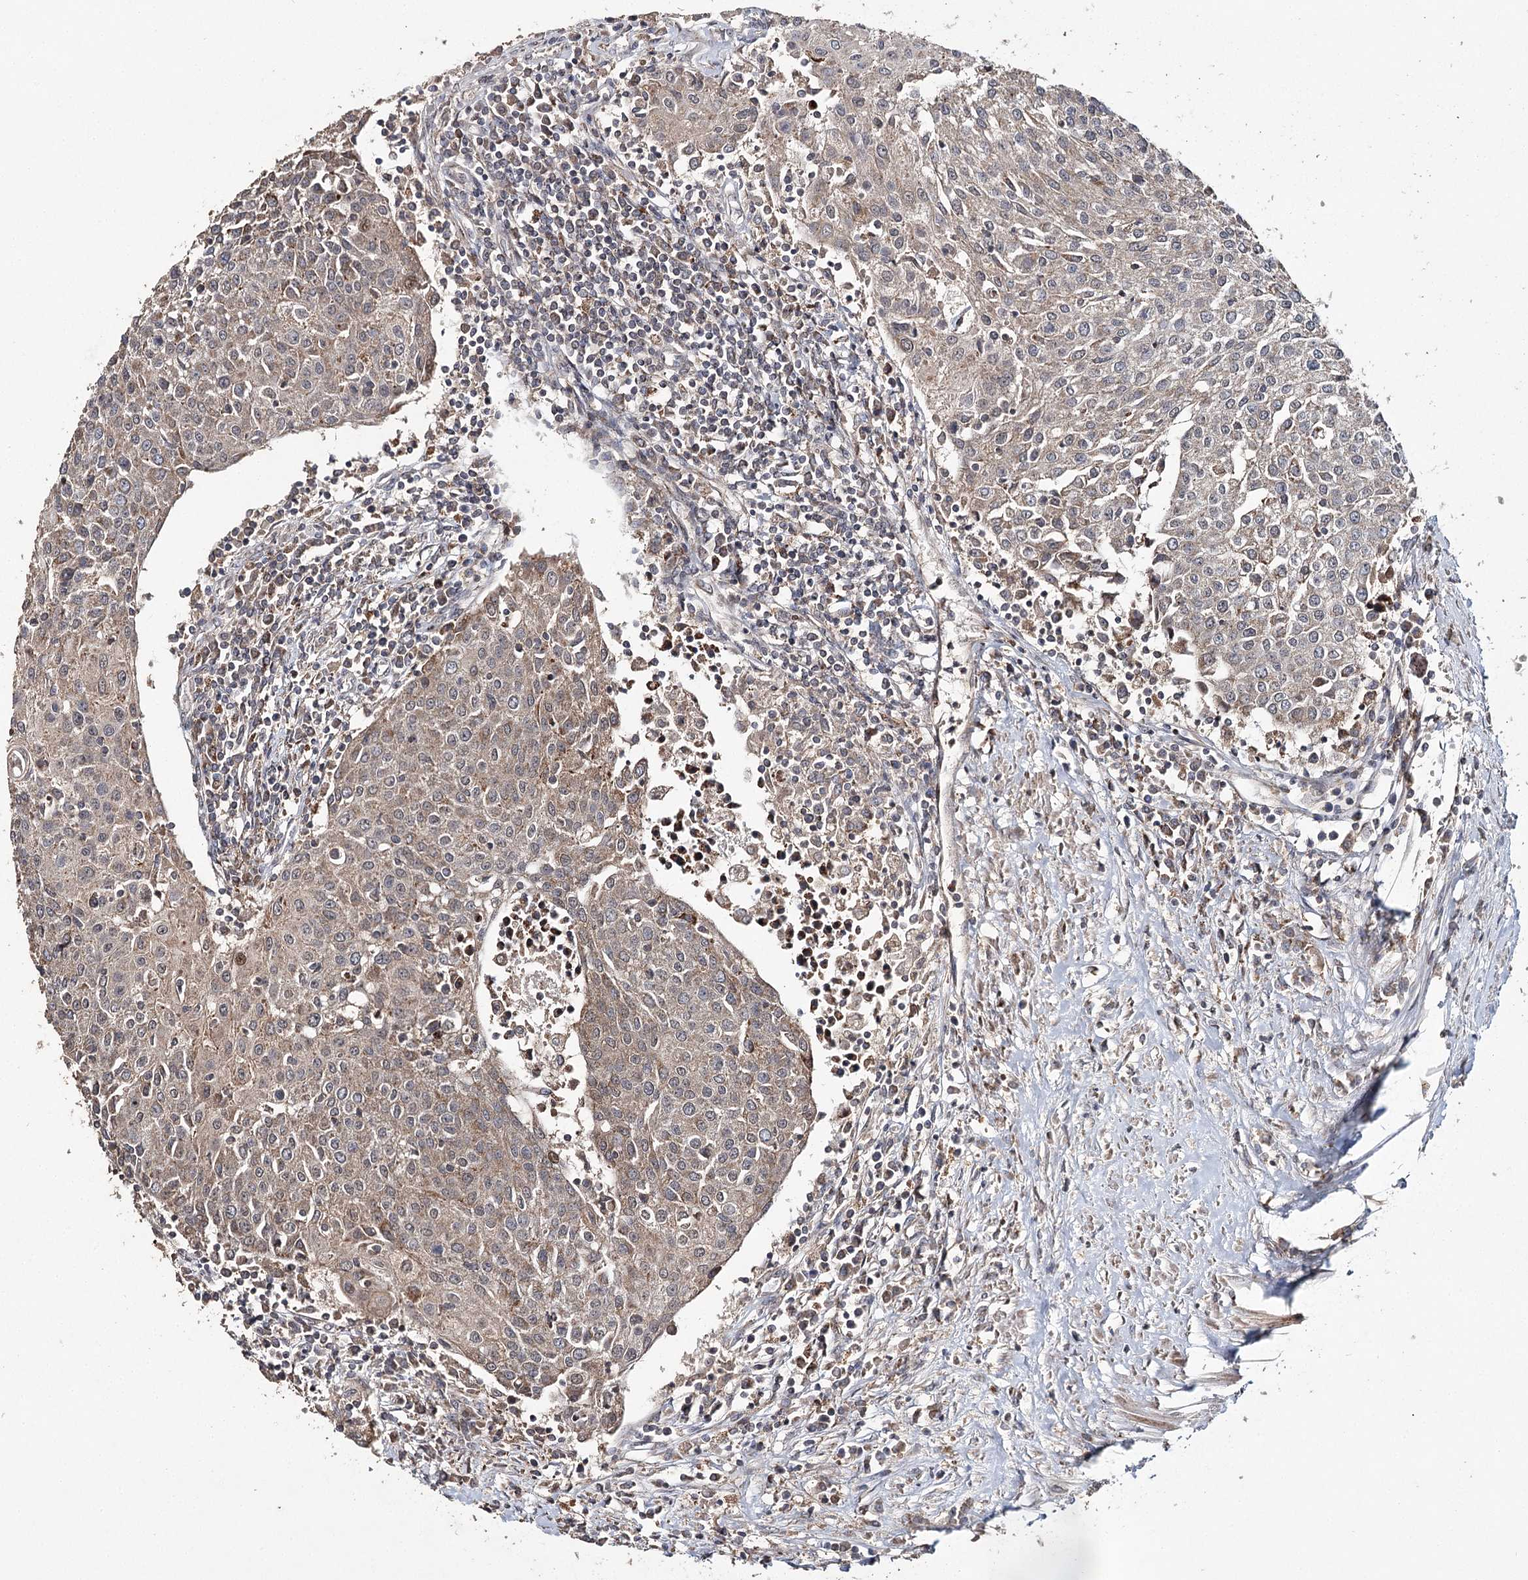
{"staining": {"intensity": "weak", "quantity": ">75%", "location": "cytoplasmic/membranous"}, "tissue": "urothelial cancer", "cell_type": "Tumor cells", "image_type": "cancer", "snomed": [{"axis": "morphology", "description": "Urothelial carcinoma, High grade"}, {"axis": "topography", "description": "Urinary bladder"}], "caption": "Human high-grade urothelial carcinoma stained with a brown dye exhibits weak cytoplasmic/membranous positive staining in approximately >75% of tumor cells.", "gene": "ZNRF3", "patient": {"sex": "female", "age": 85}}